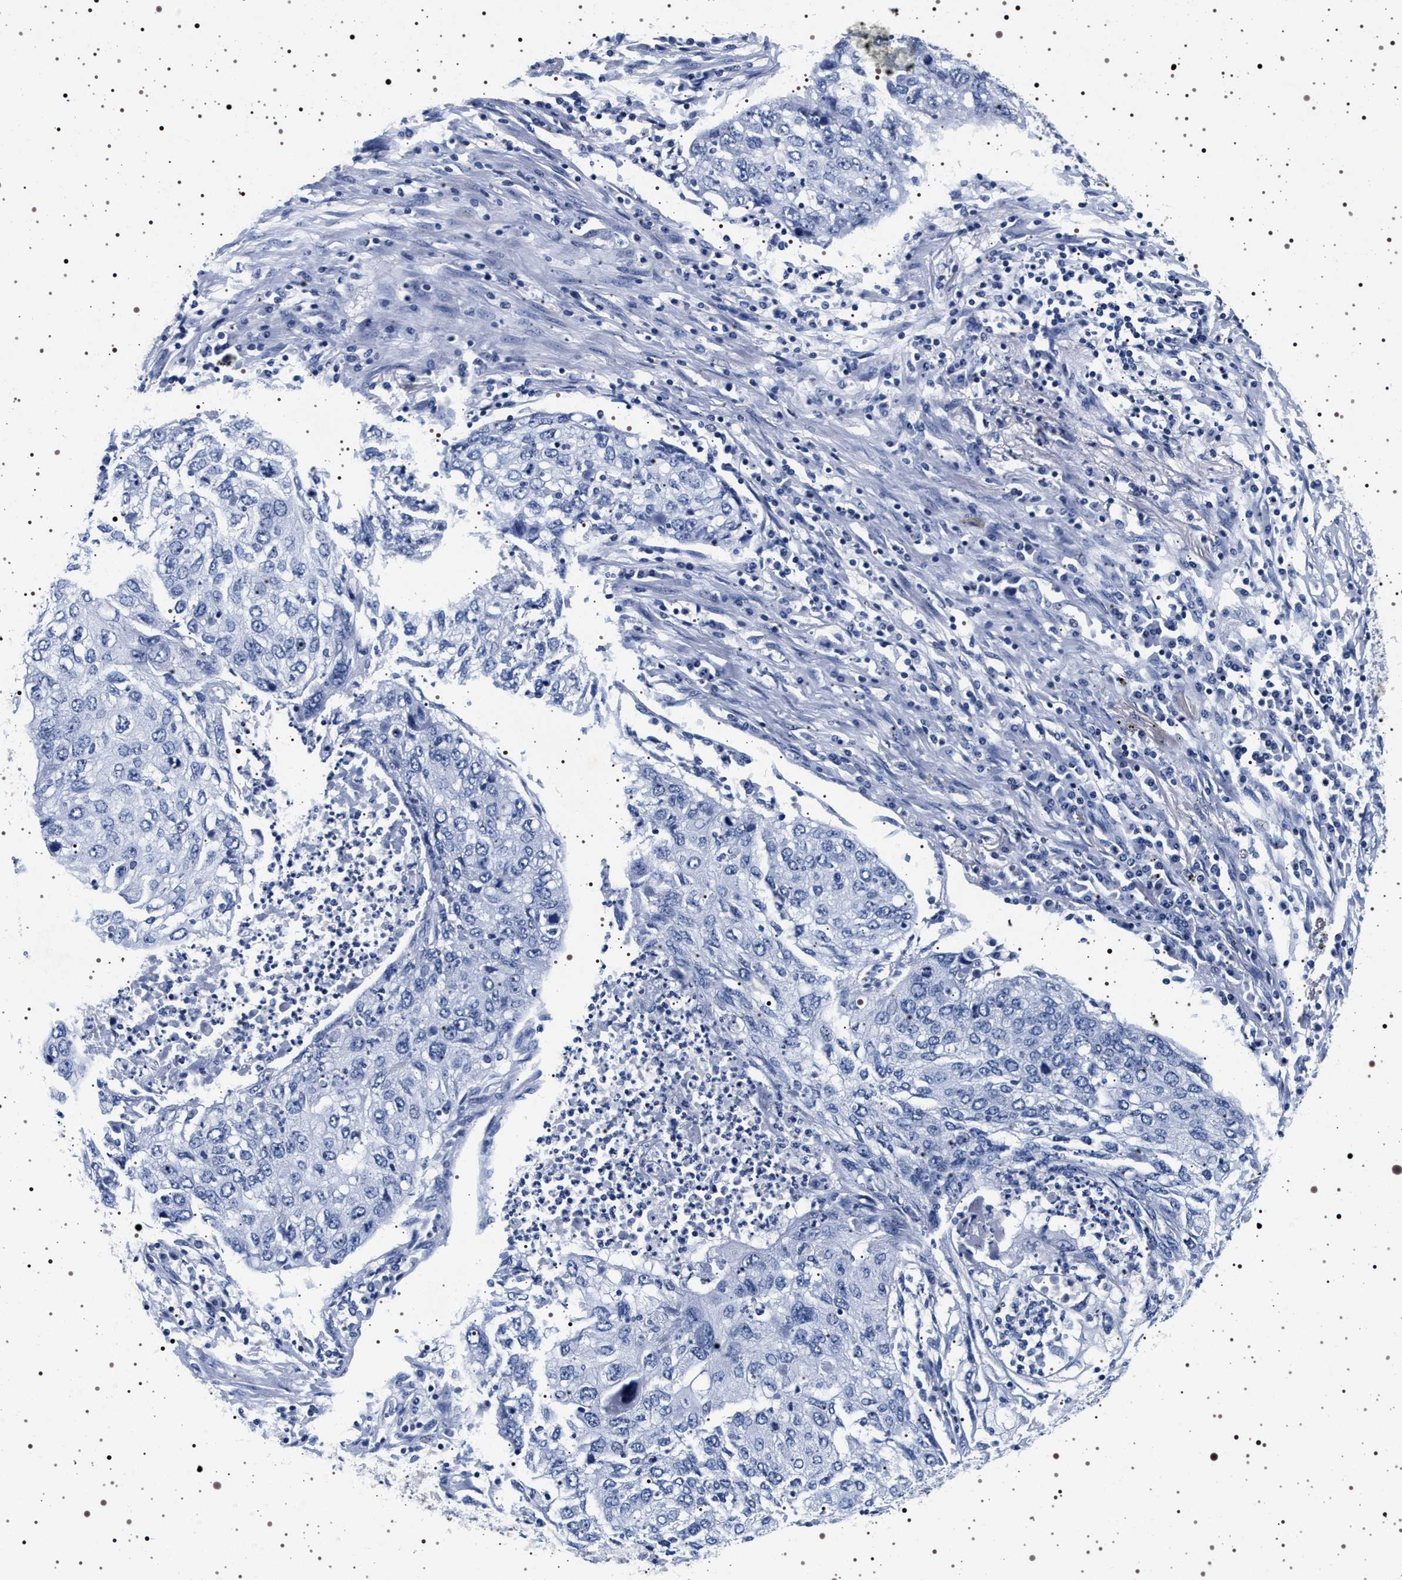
{"staining": {"intensity": "negative", "quantity": "none", "location": "none"}, "tissue": "lung cancer", "cell_type": "Tumor cells", "image_type": "cancer", "snomed": [{"axis": "morphology", "description": "Squamous cell carcinoma, NOS"}, {"axis": "topography", "description": "Lung"}], "caption": "IHC of lung cancer displays no expression in tumor cells.", "gene": "SYN1", "patient": {"sex": "female", "age": 63}}